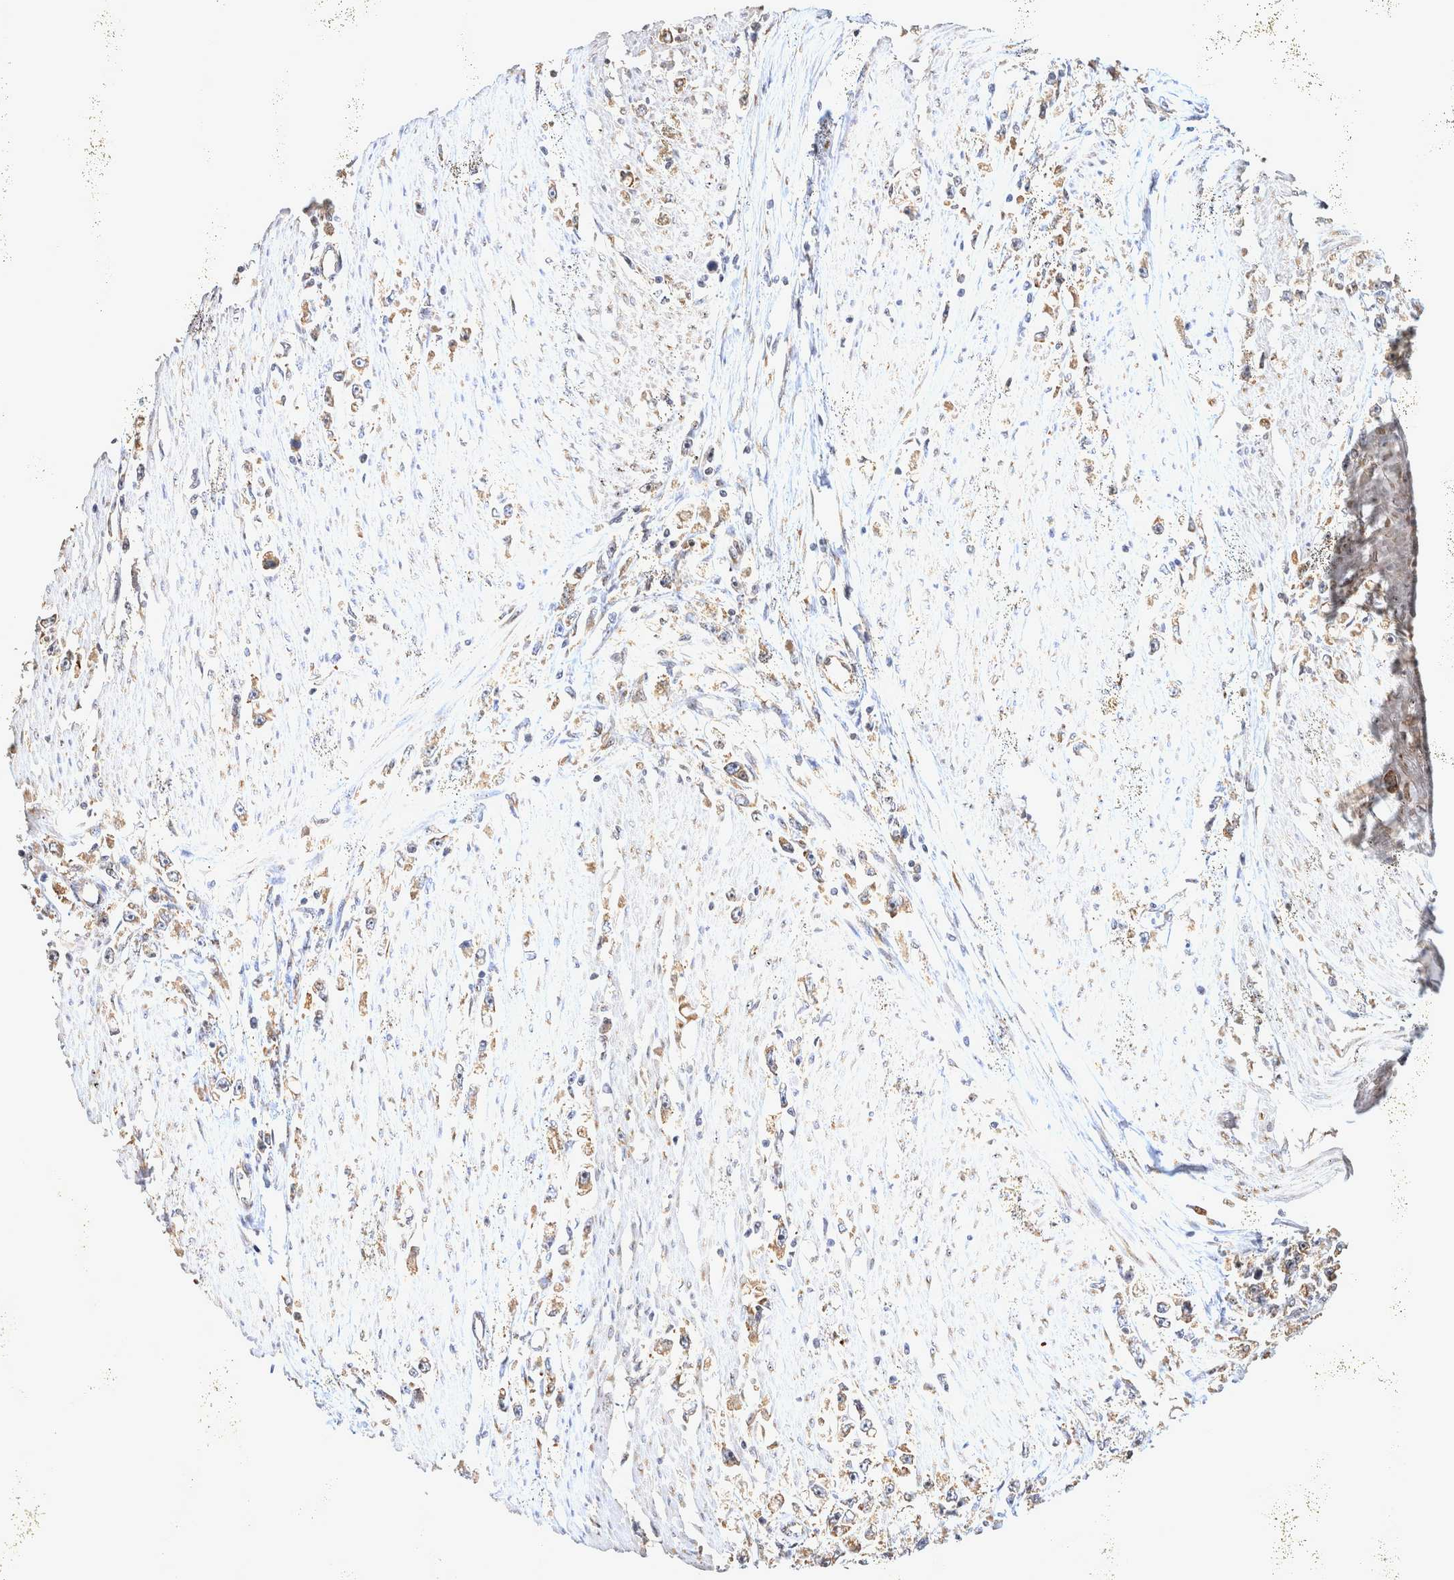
{"staining": {"intensity": "moderate", "quantity": ">75%", "location": "cytoplasmic/membranous"}, "tissue": "stomach cancer", "cell_type": "Tumor cells", "image_type": "cancer", "snomed": [{"axis": "morphology", "description": "Adenocarcinoma, NOS"}, {"axis": "topography", "description": "Stomach"}], "caption": "Human stomach cancer (adenocarcinoma) stained with a brown dye exhibits moderate cytoplasmic/membranous positive positivity in about >75% of tumor cells.", "gene": "ATXN2", "patient": {"sex": "female", "age": 59}}